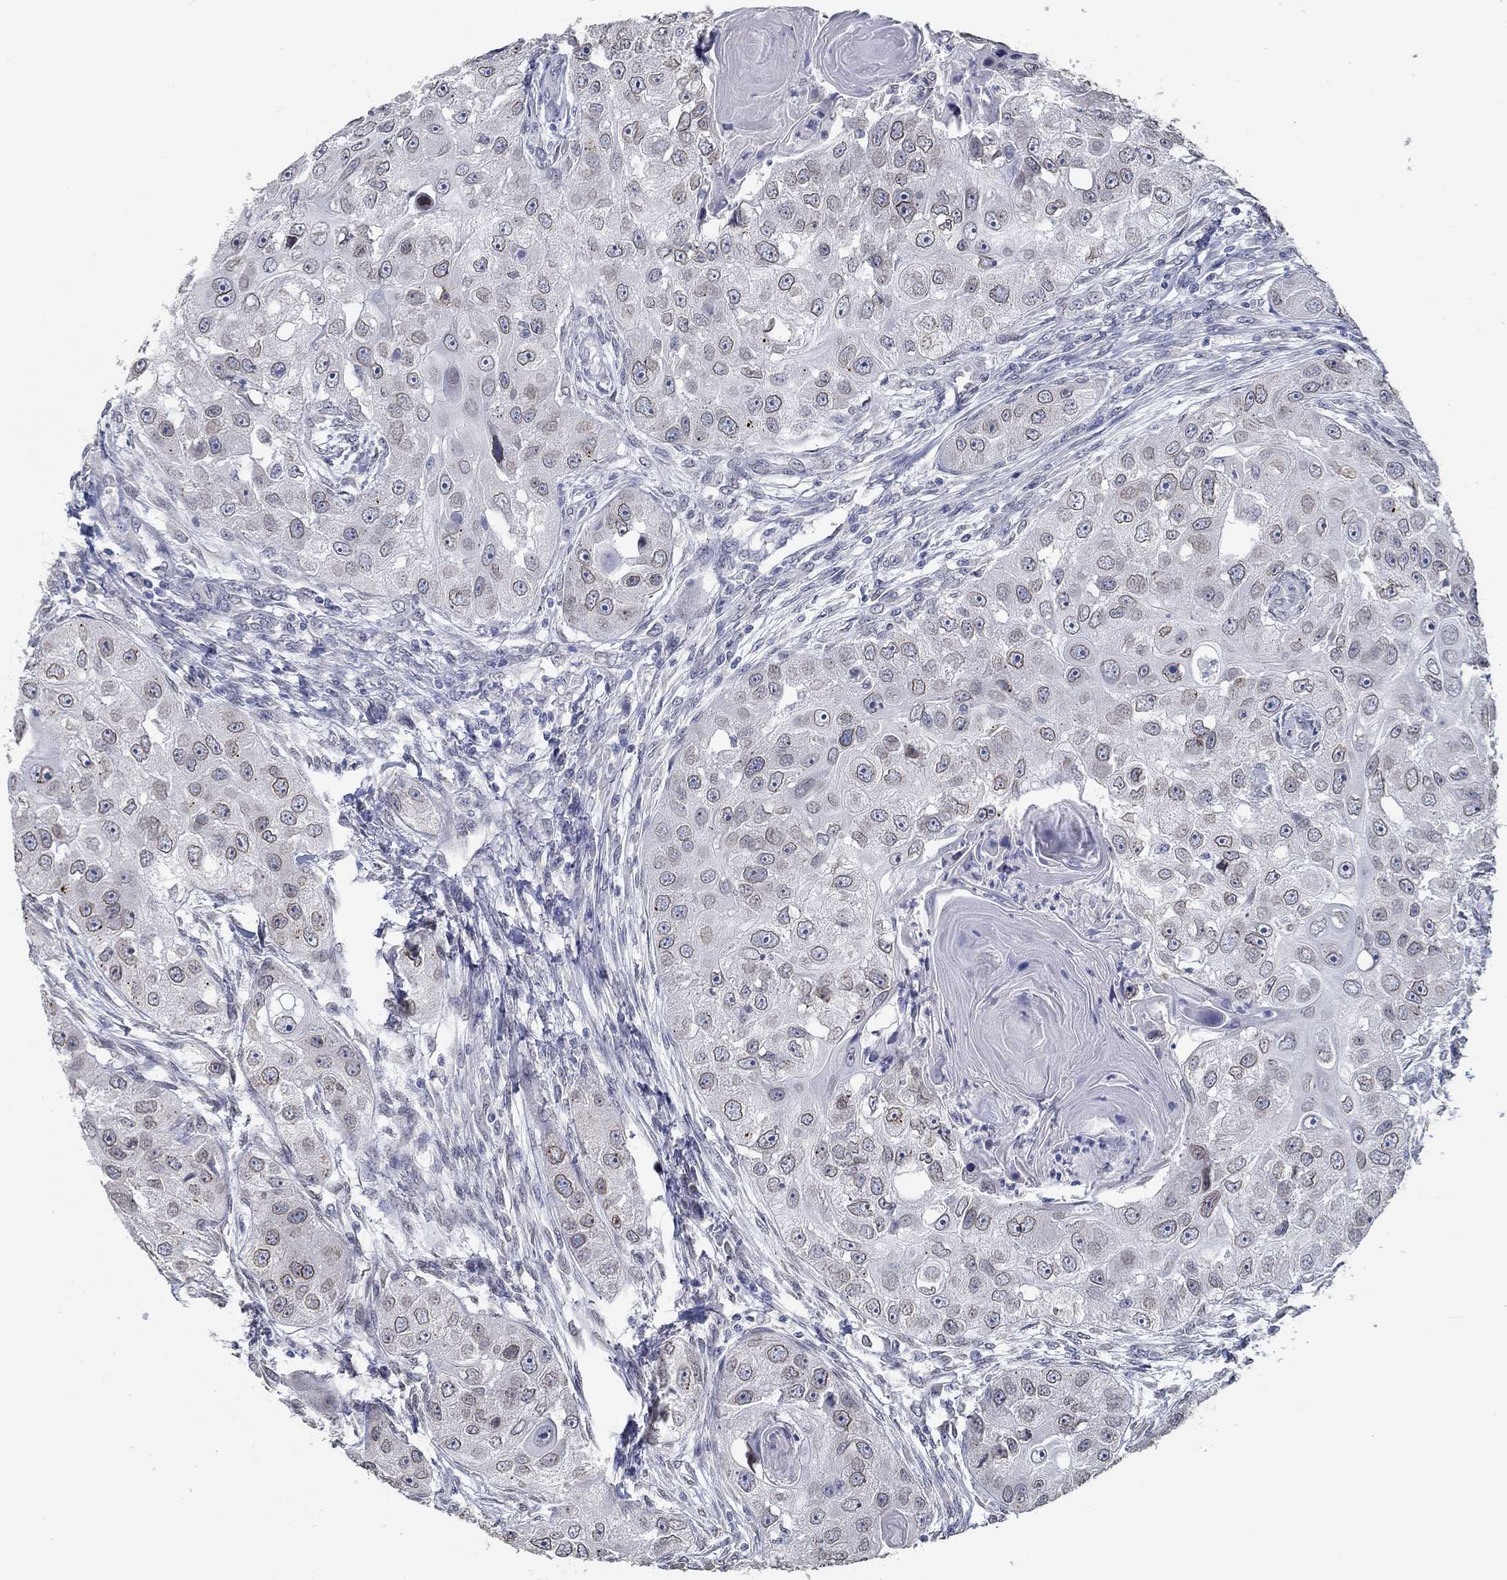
{"staining": {"intensity": "negative", "quantity": "none", "location": "none"}, "tissue": "head and neck cancer", "cell_type": "Tumor cells", "image_type": "cancer", "snomed": [{"axis": "morphology", "description": "Squamous cell carcinoma, NOS"}, {"axis": "topography", "description": "Head-Neck"}], "caption": "IHC micrograph of neoplastic tissue: head and neck cancer stained with DAB (3,3'-diaminobenzidine) reveals no significant protein staining in tumor cells. The staining is performed using DAB brown chromogen with nuclei counter-stained in using hematoxylin.", "gene": "NUP155", "patient": {"sex": "male", "age": 51}}